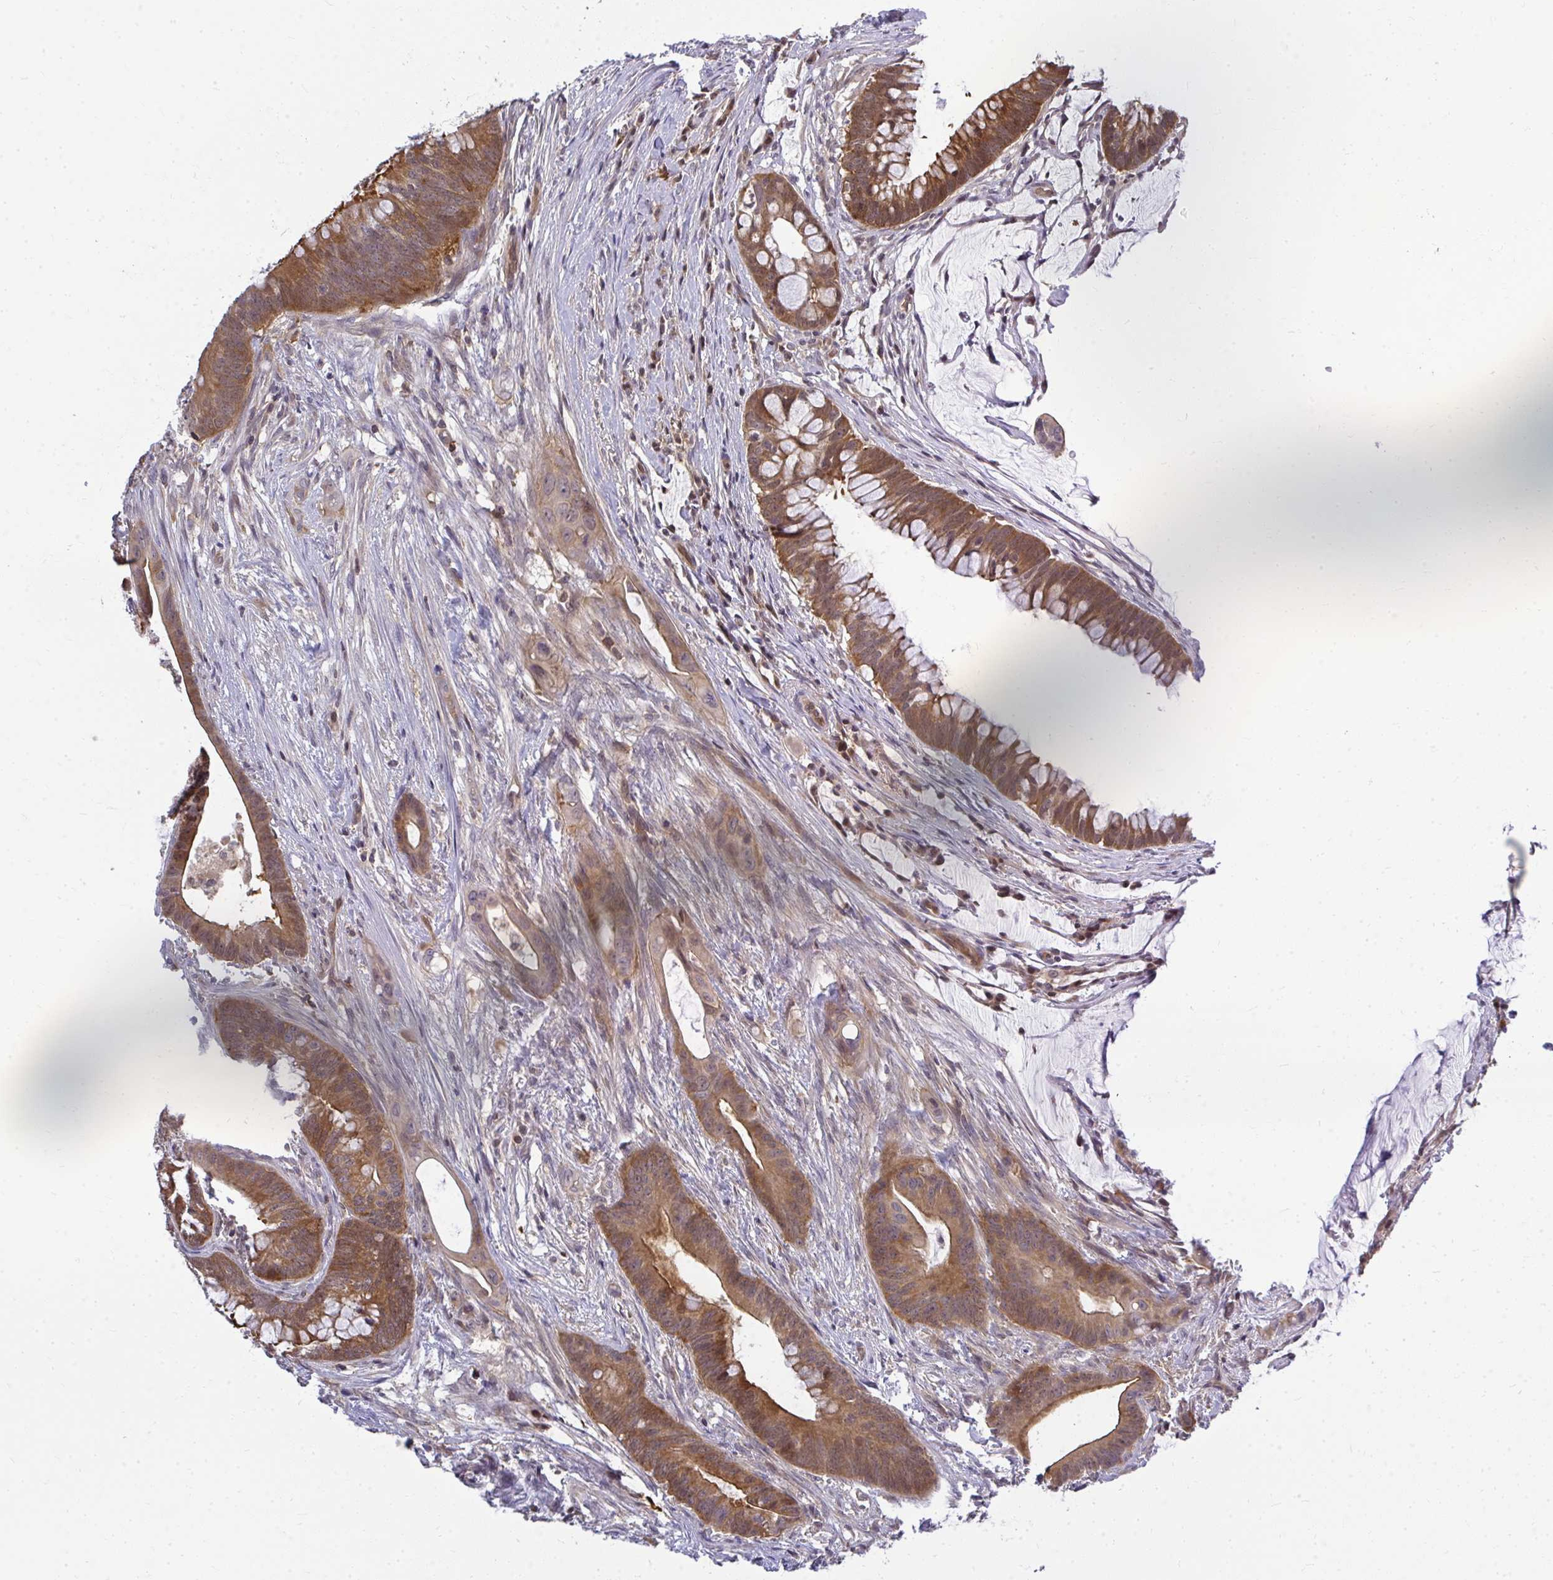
{"staining": {"intensity": "moderate", "quantity": ">75%", "location": "cytoplasmic/membranous,nuclear"}, "tissue": "colorectal cancer", "cell_type": "Tumor cells", "image_type": "cancer", "snomed": [{"axis": "morphology", "description": "Adenocarcinoma, NOS"}, {"axis": "topography", "description": "Colon"}], "caption": "Moderate cytoplasmic/membranous and nuclear protein positivity is present in about >75% of tumor cells in colorectal adenocarcinoma.", "gene": "HDHD2", "patient": {"sex": "male", "age": 62}}